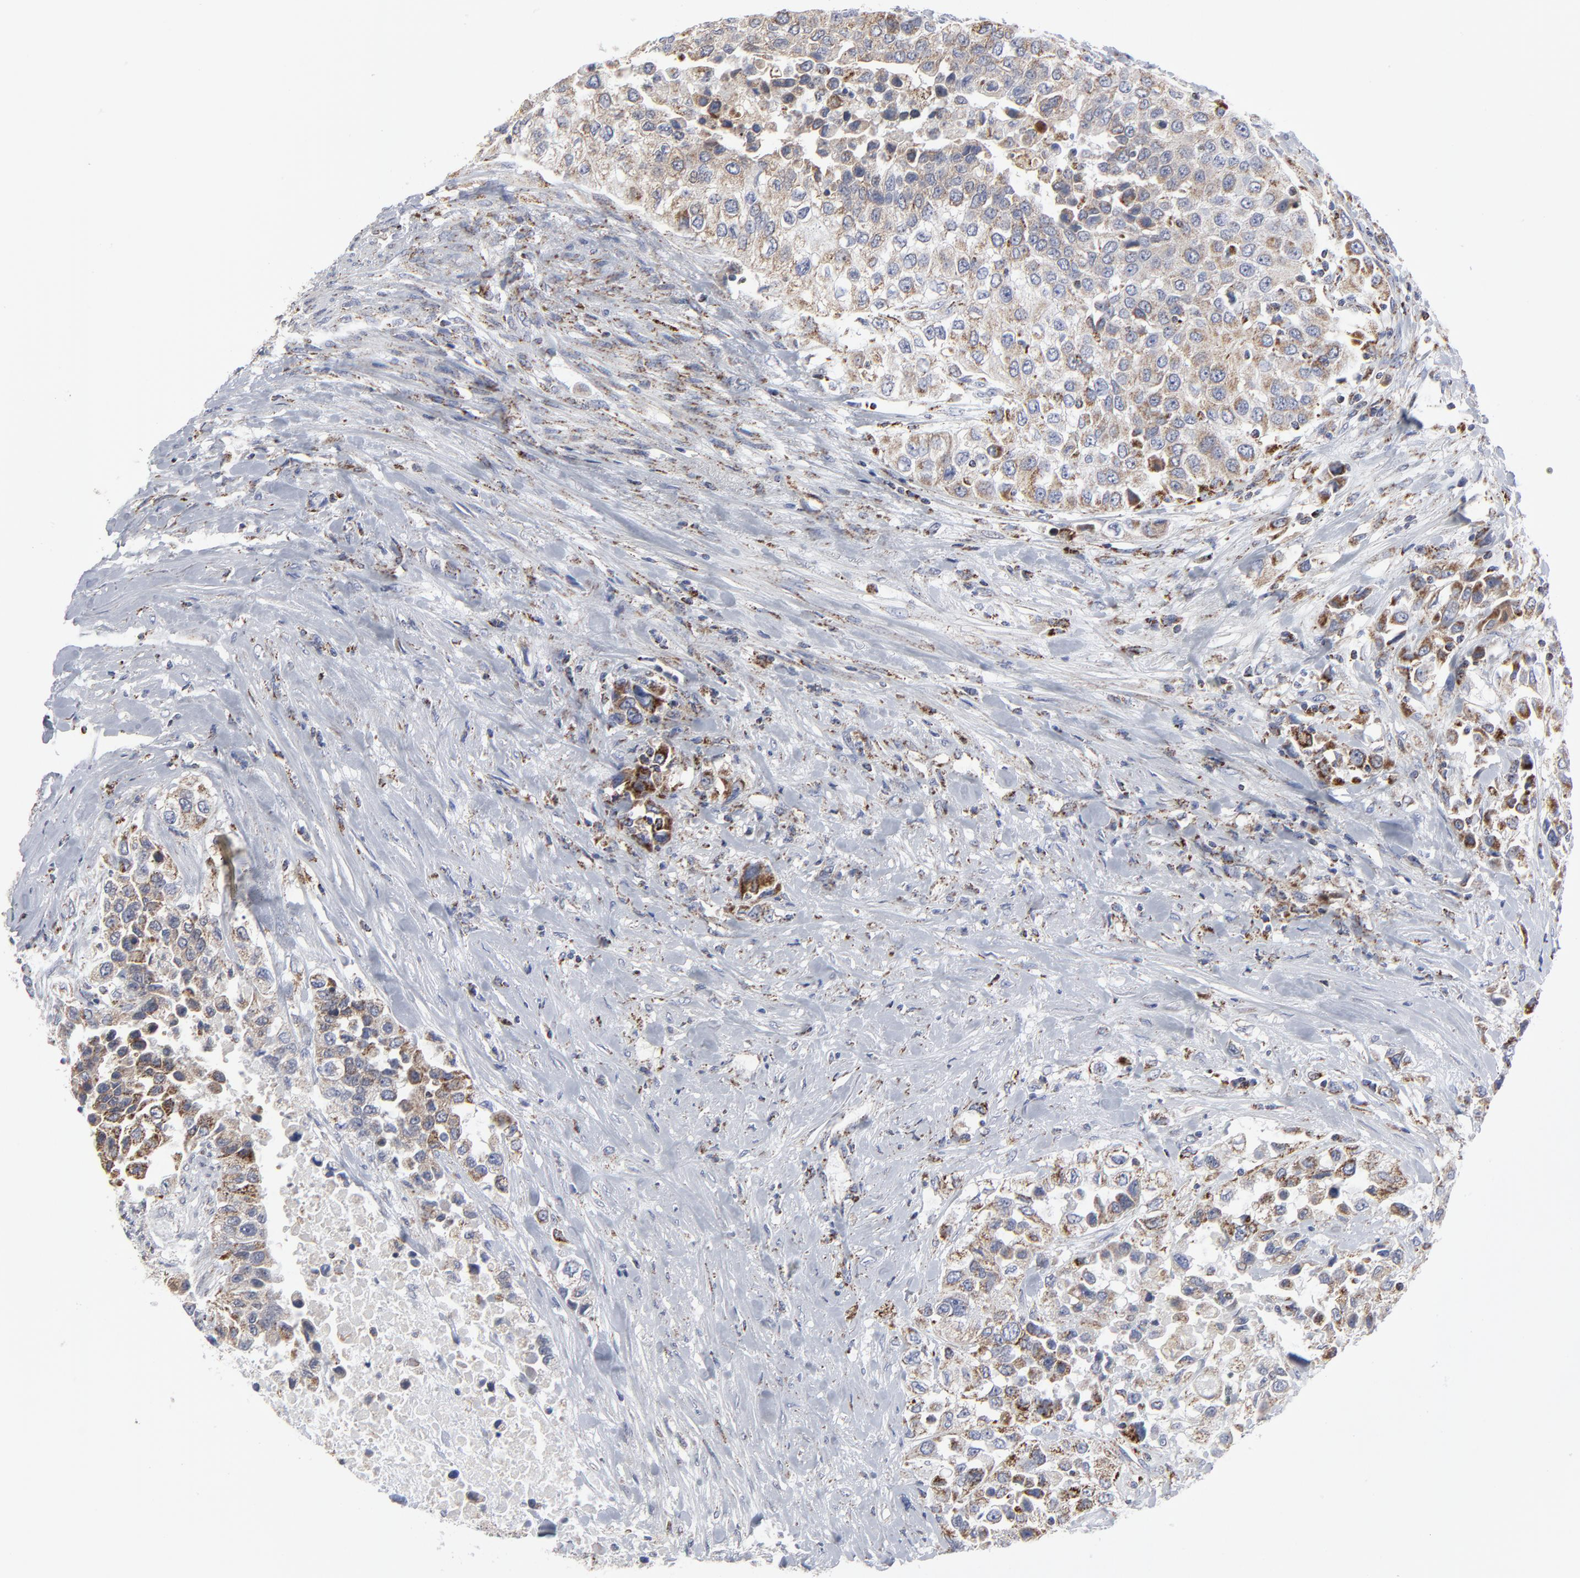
{"staining": {"intensity": "moderate", "quantity": "25%-75%", "location": "cytoplasmic/membranous"}, "tissue": "urothelial cancer", "cell_type": "Tumor cells", "image_type": "cancer", "snomed": [{"axis": "morphology", "description": "Urothelial carcinoma, High grade"}, {"axis": "topography", "description": "Urinary bladder"}], "caption": "Immunohistochemical staining of human urothelial cancer reveals medium levels of moderate cytoplasmic/membranous protein staining in about 25%-75% of tumor cells.", "gene": "TXNRD2", "patient": {"sex": "female", "age": 80}}